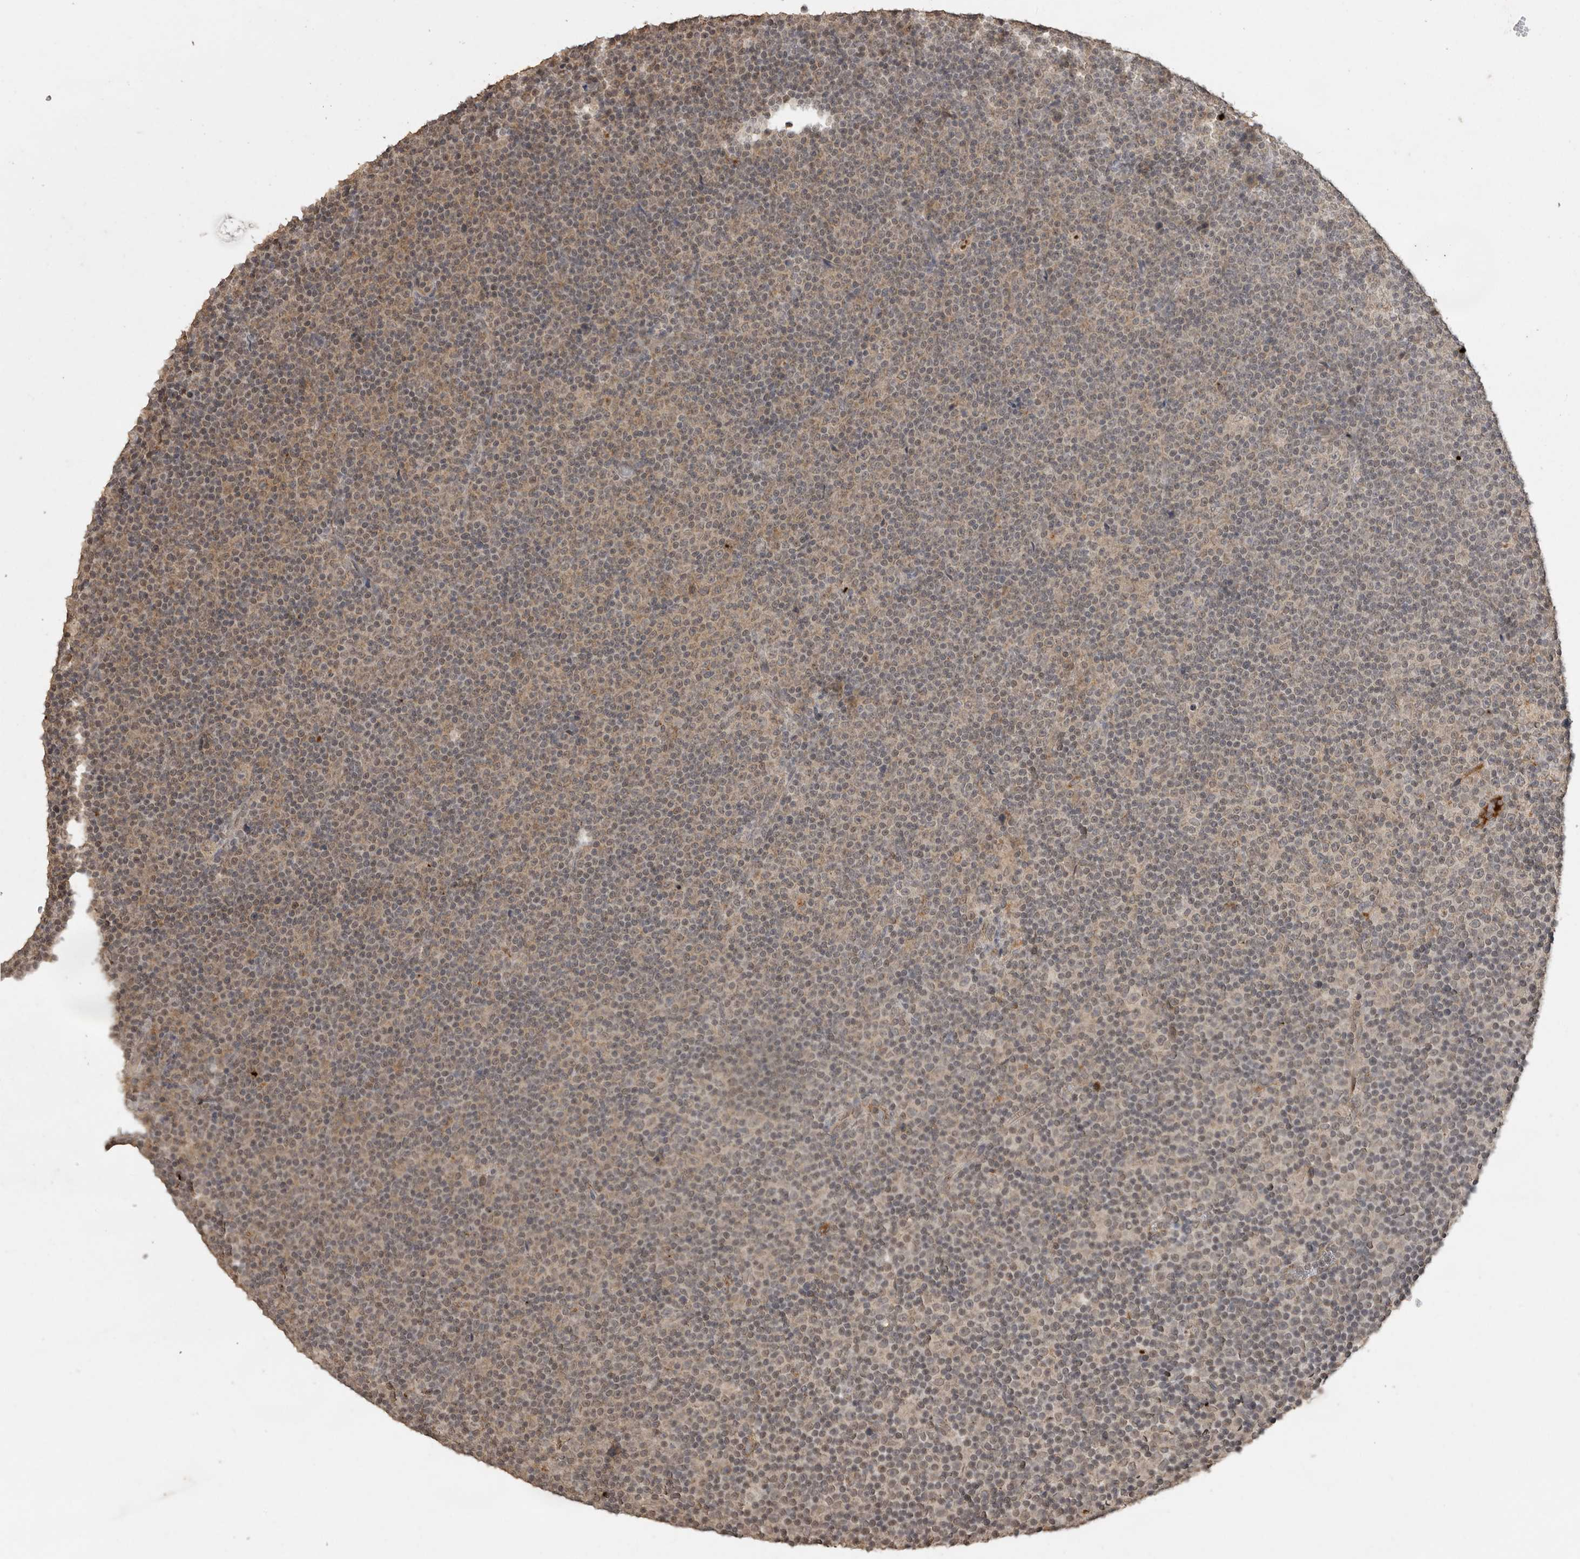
{"staining": {"intensity": "weak", "quantity": "25%-75%", "location": "nuclear"}, "tissue": "lymphoma", "cell_type": "Tumor cells", "image_type": "cancer", "snomed": [{"axis": "morphology", "description": "Malignant lymphoma, non-Hodgkin's type, Low grade"}, {"axis": "topography", "description": "Lymph node"}], "caption": "Weak nuclear expression for a protein is identified in about 25%-75% of tumor cells of lymphoma using immunohistochemistry (IHC).", "gene": "CTF1", "patient": {"sex": "female", "age": 67}}